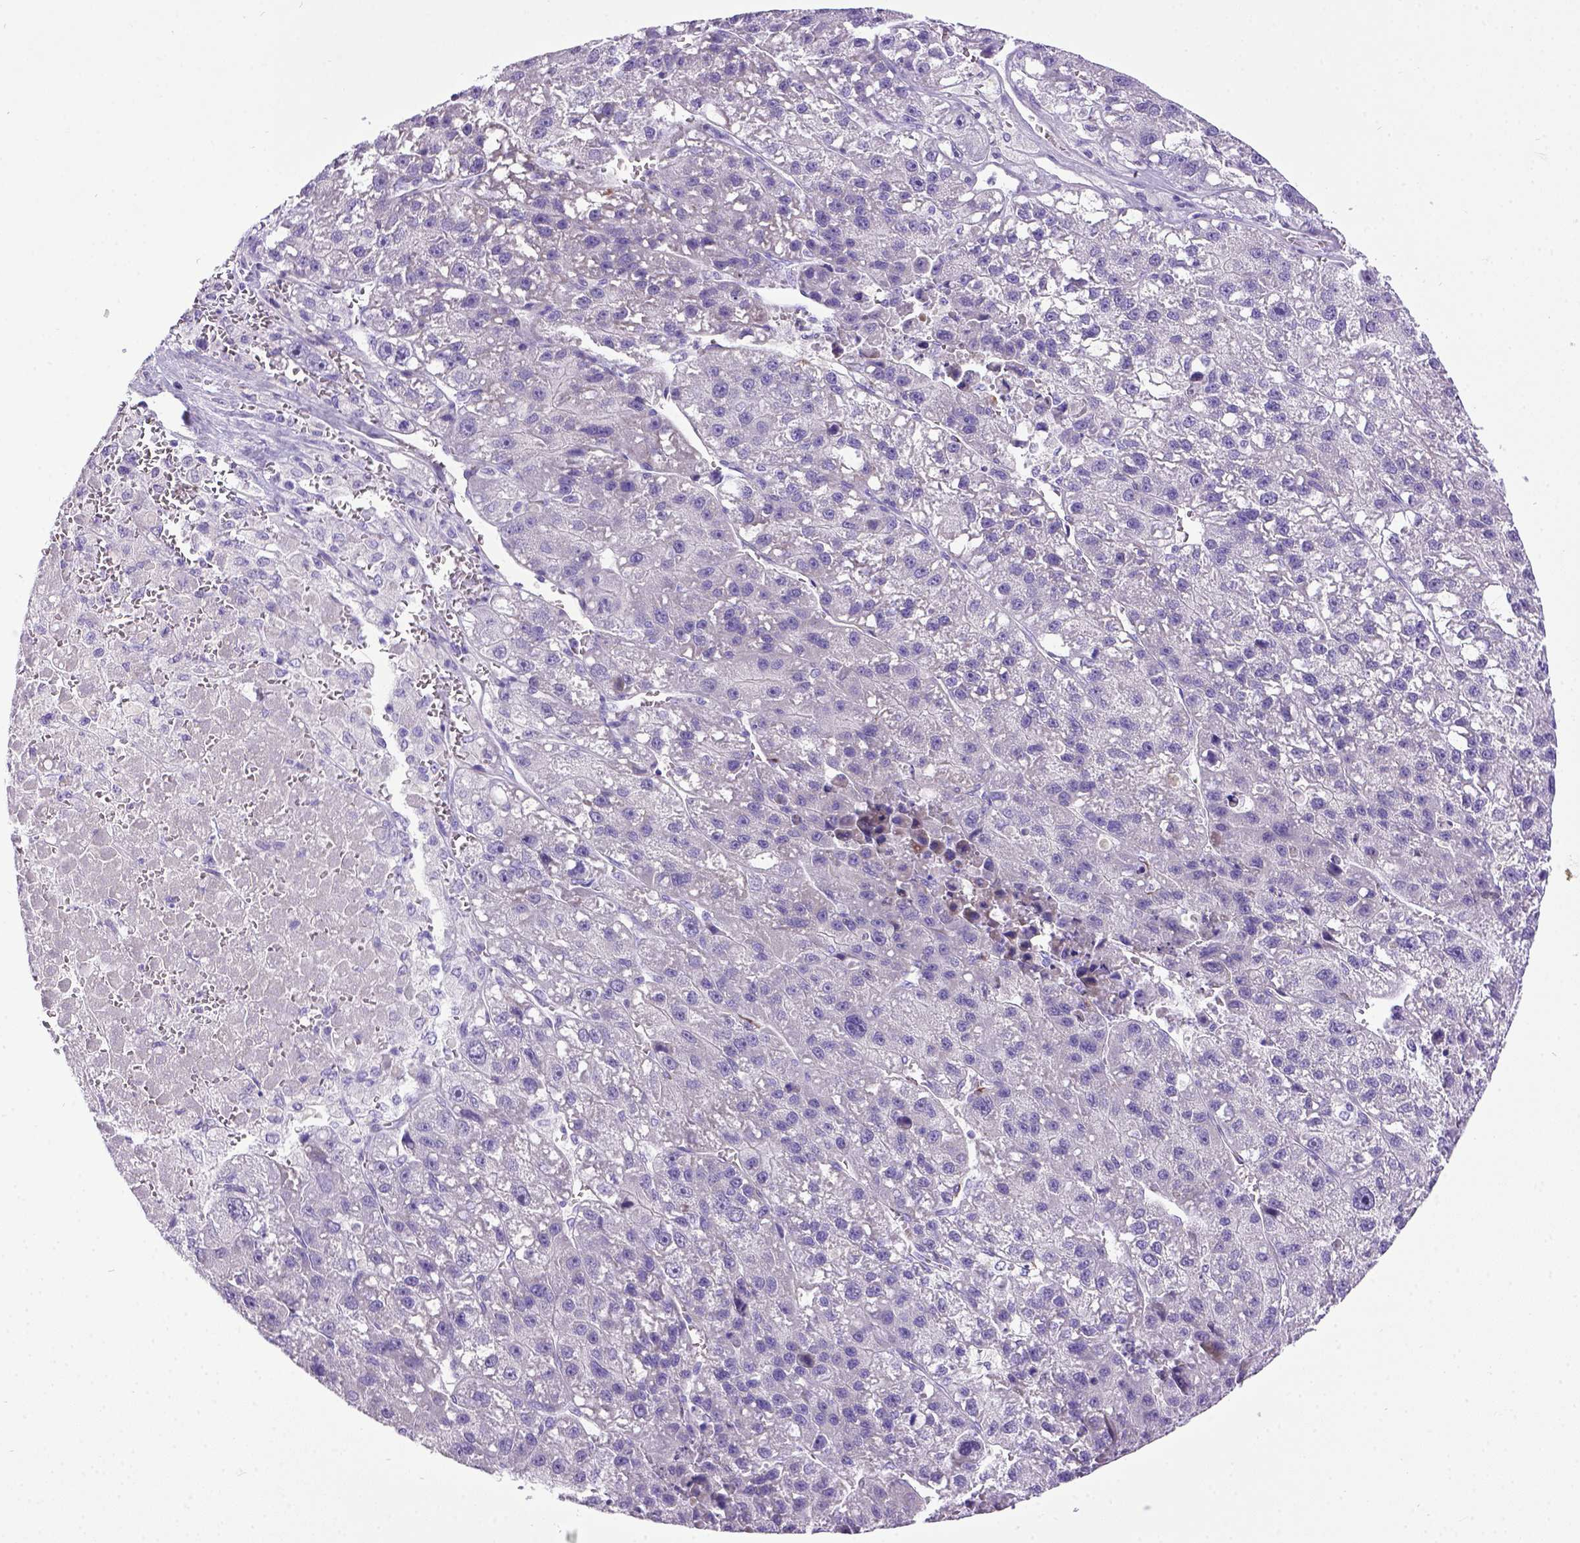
{"staining": {"intensity": "negative", "quantity": "none", "location": "none"}, "tissue": "liver cancer", "cell_type": "Tumor cells", "image_type": "cancer", "snomed": [{"axis": "morphology", "description": "Carcinoma, Hepatocellular, NOS"}, {"axis": "topography", "description": "Liver"}], "caption": "Tumor cells are negative for brown protein staining in hepatocellular carcinoma (liver). The staining was performed using DAB to visualize the protein expression in brown, while the nuclei were stained in blue with hematoxylin (Magnification: 20x).", "gene": "IGF2", "patient": {"sex": "female", "age": 70}}